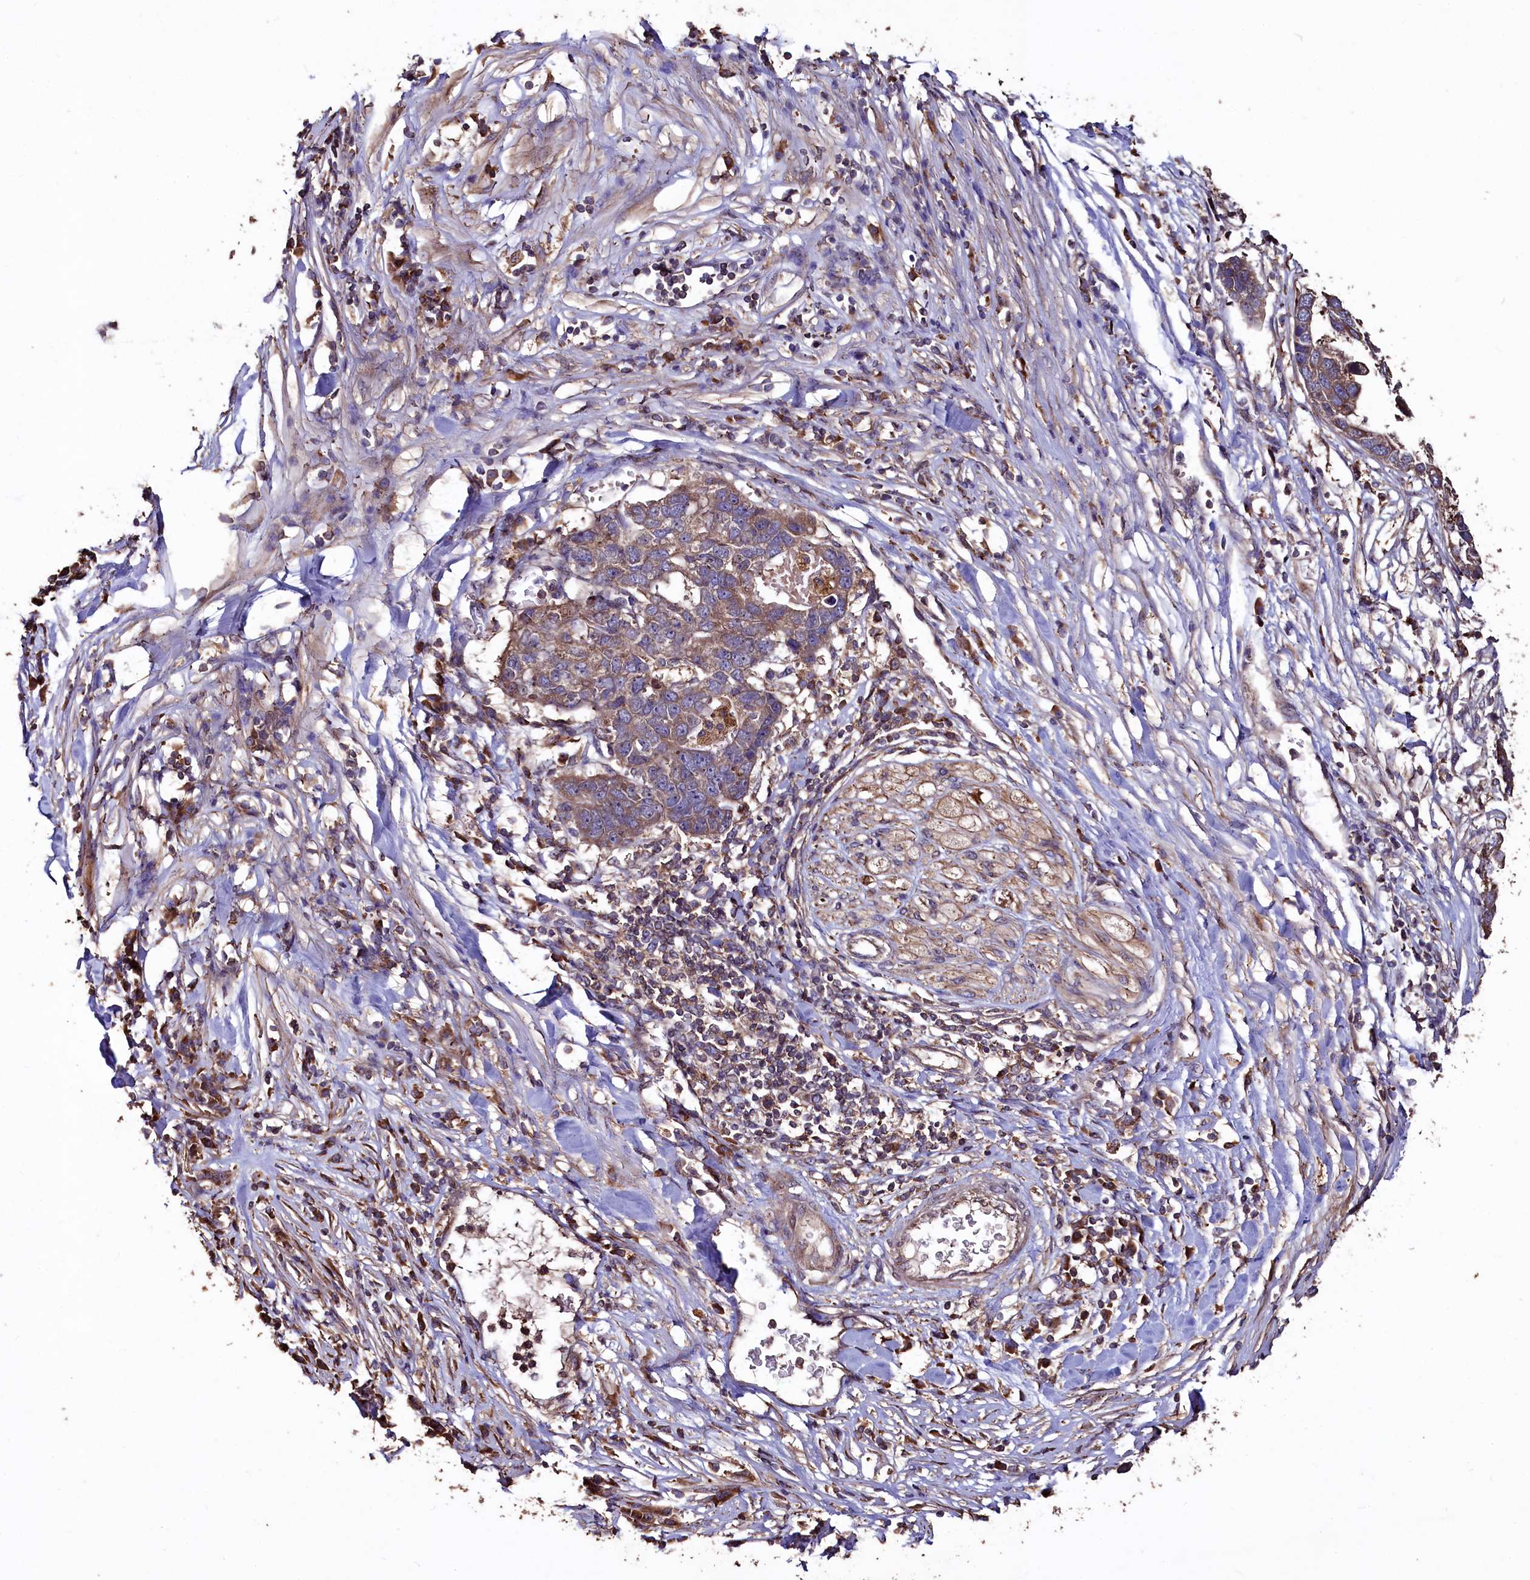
{"staining": {"intensity": "weak", "quantity": ">75%", "location": "cytoplasmic/membranous"}, "tissue": "pancreatic cancer", "cell_type": "Tumor cells", "image_type": "cancer", "snomed": [{"axis": "morphology", "description": "Adenocarcinoma, NOS"}, {"axis": "topography", "description": "Pancreas"}], "caption": "This is a micrograph of IHC staining of pancreatic cancer (adenocarcinoma), which shows weak positivity in the cytoplasmic/membranous of tumor cells.", "gene": "TMEM98", "patient": {"sex": "female", "age": 61}}